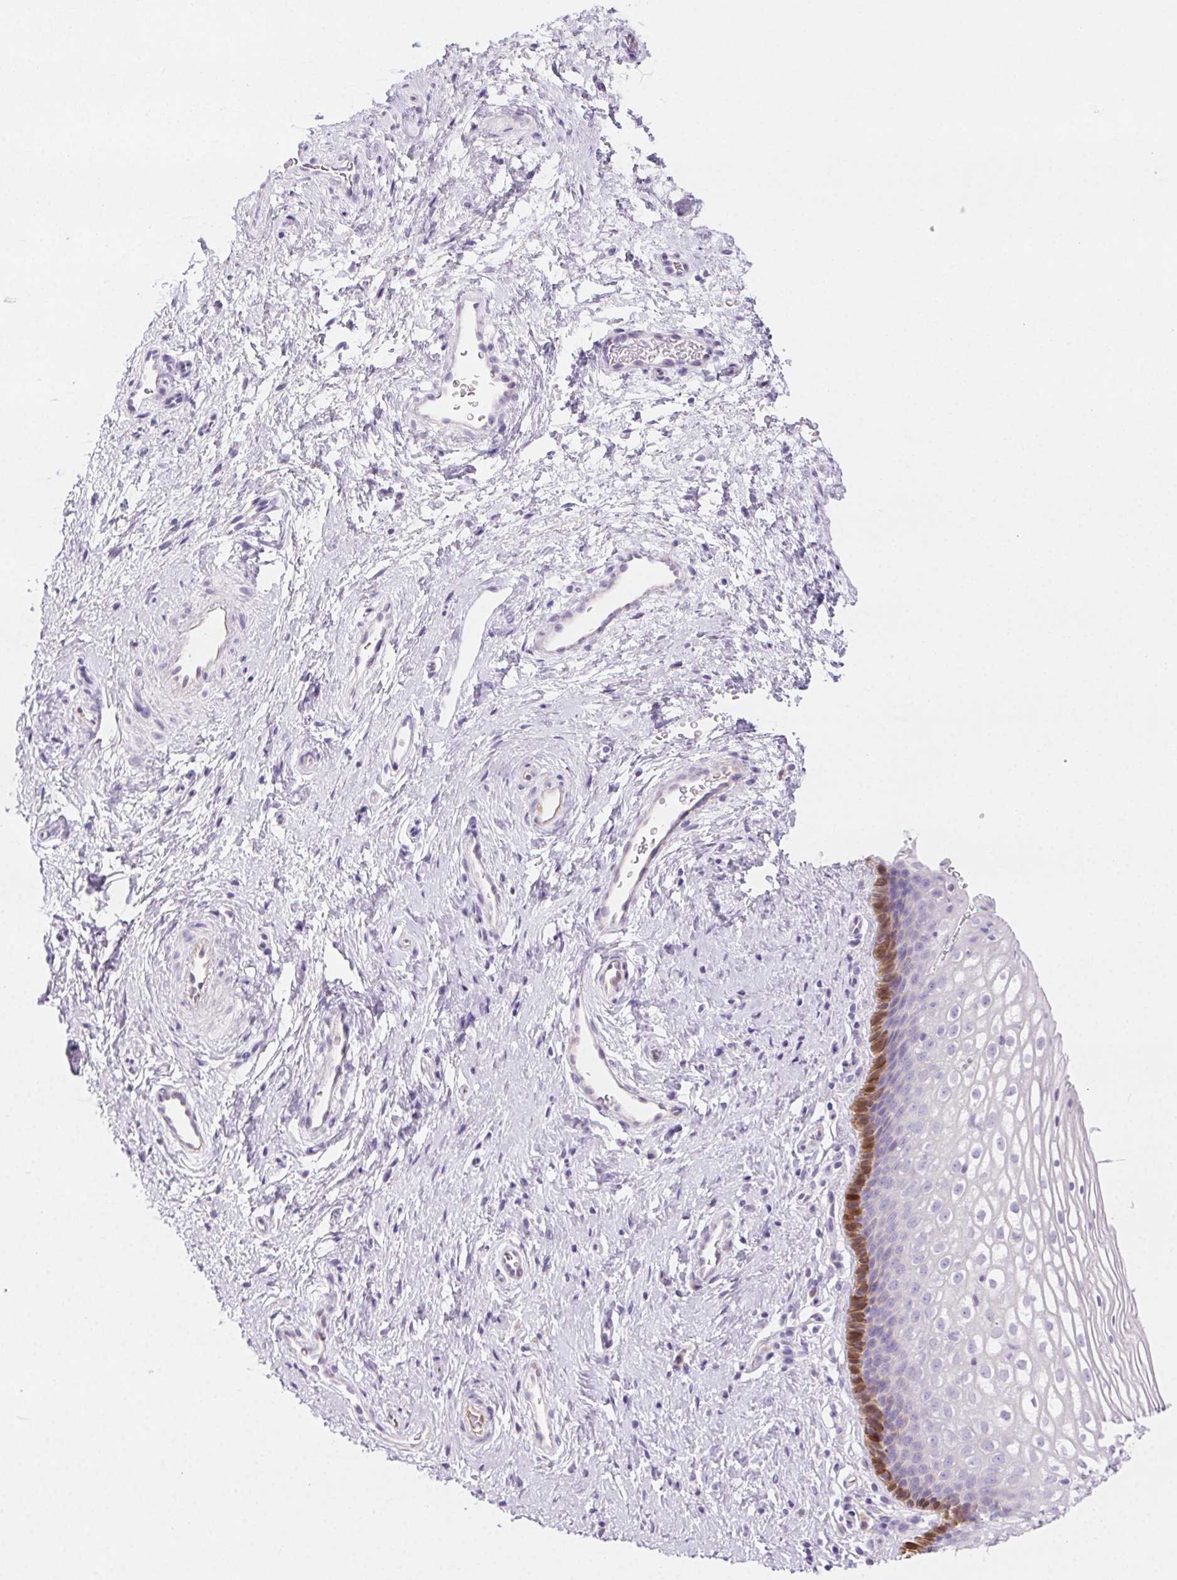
{"staining": {"intensity": "negative", "quantity": "none", "location": "none"}, "tissue": "cervix", "cell_type": "Glandular cells", "image_type": "normal", "snomed": [{"axis": "morphology", "description": "Normal tissue, NOS"}, {"axis": "topography", "description": "Cervix"}], "caption": "Immunohistochemistry (IHC) image of normal cervix: human cervix stained with DAB (3,3'-diaminobenzidine) reveals no significant protein positivity in glandular cells. (DAB immunohistochemistry, high magnification).", "gene": "TMEM45A", "patient": {"sex": "female", "age": 34}}